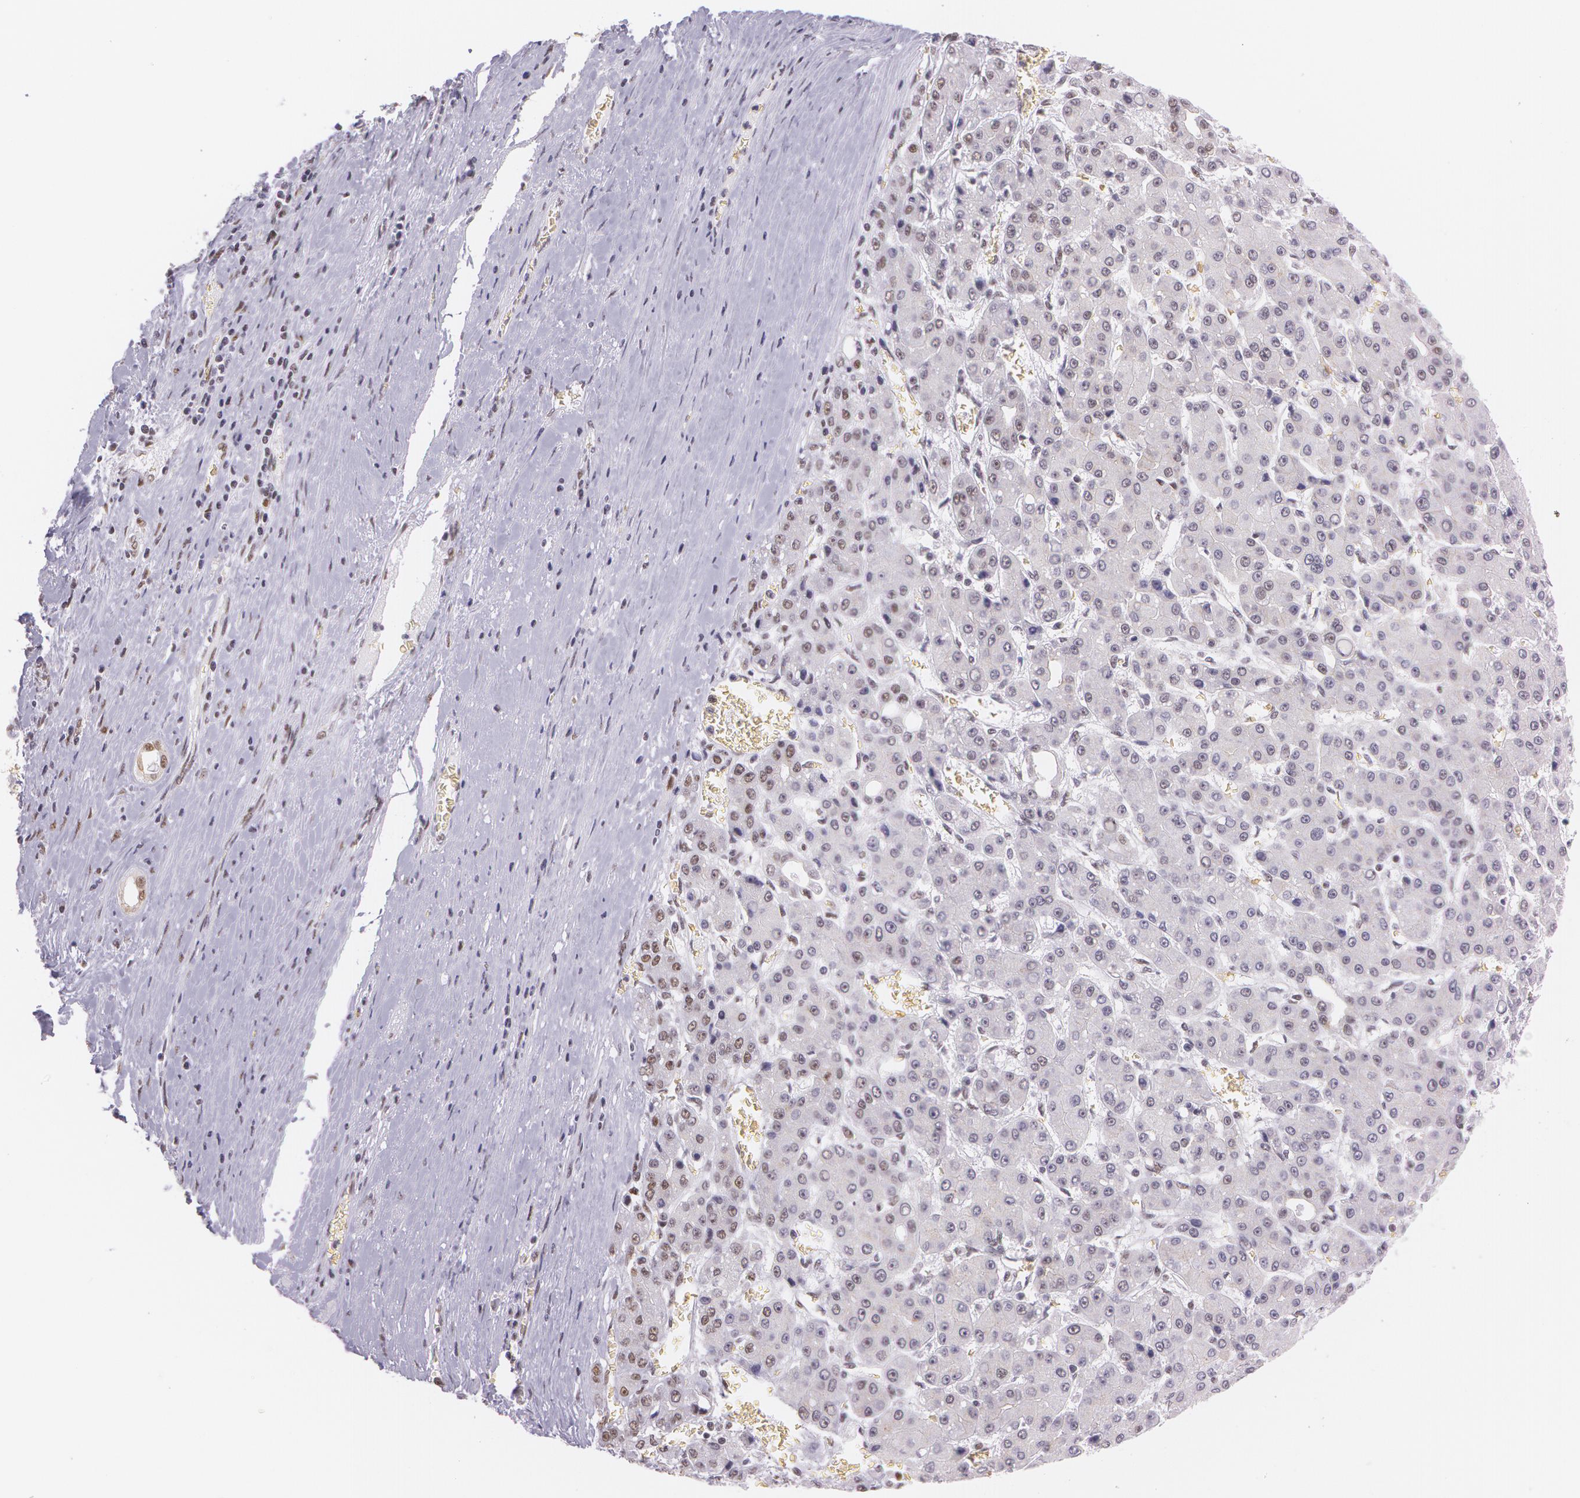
{"staining": {"intensity": "negative", "quantity": "none", "location": "none"}, "tissue": "liver cancer", "cell_type": "Tumor cells", "image_type": "cancer", "snomed": [{"axis": "morphology", "description": "Carcinoma, Hepatocellular, NOS"}, {"axis": "topography", "description": "Liver"}], "caption": "Immunohistochemistry (IHC) of hepatocellular carcinoma (liver) displays no staining in tumor cells.", "gene": "NBN", "patient": {"sex": "male", "age": 69}}